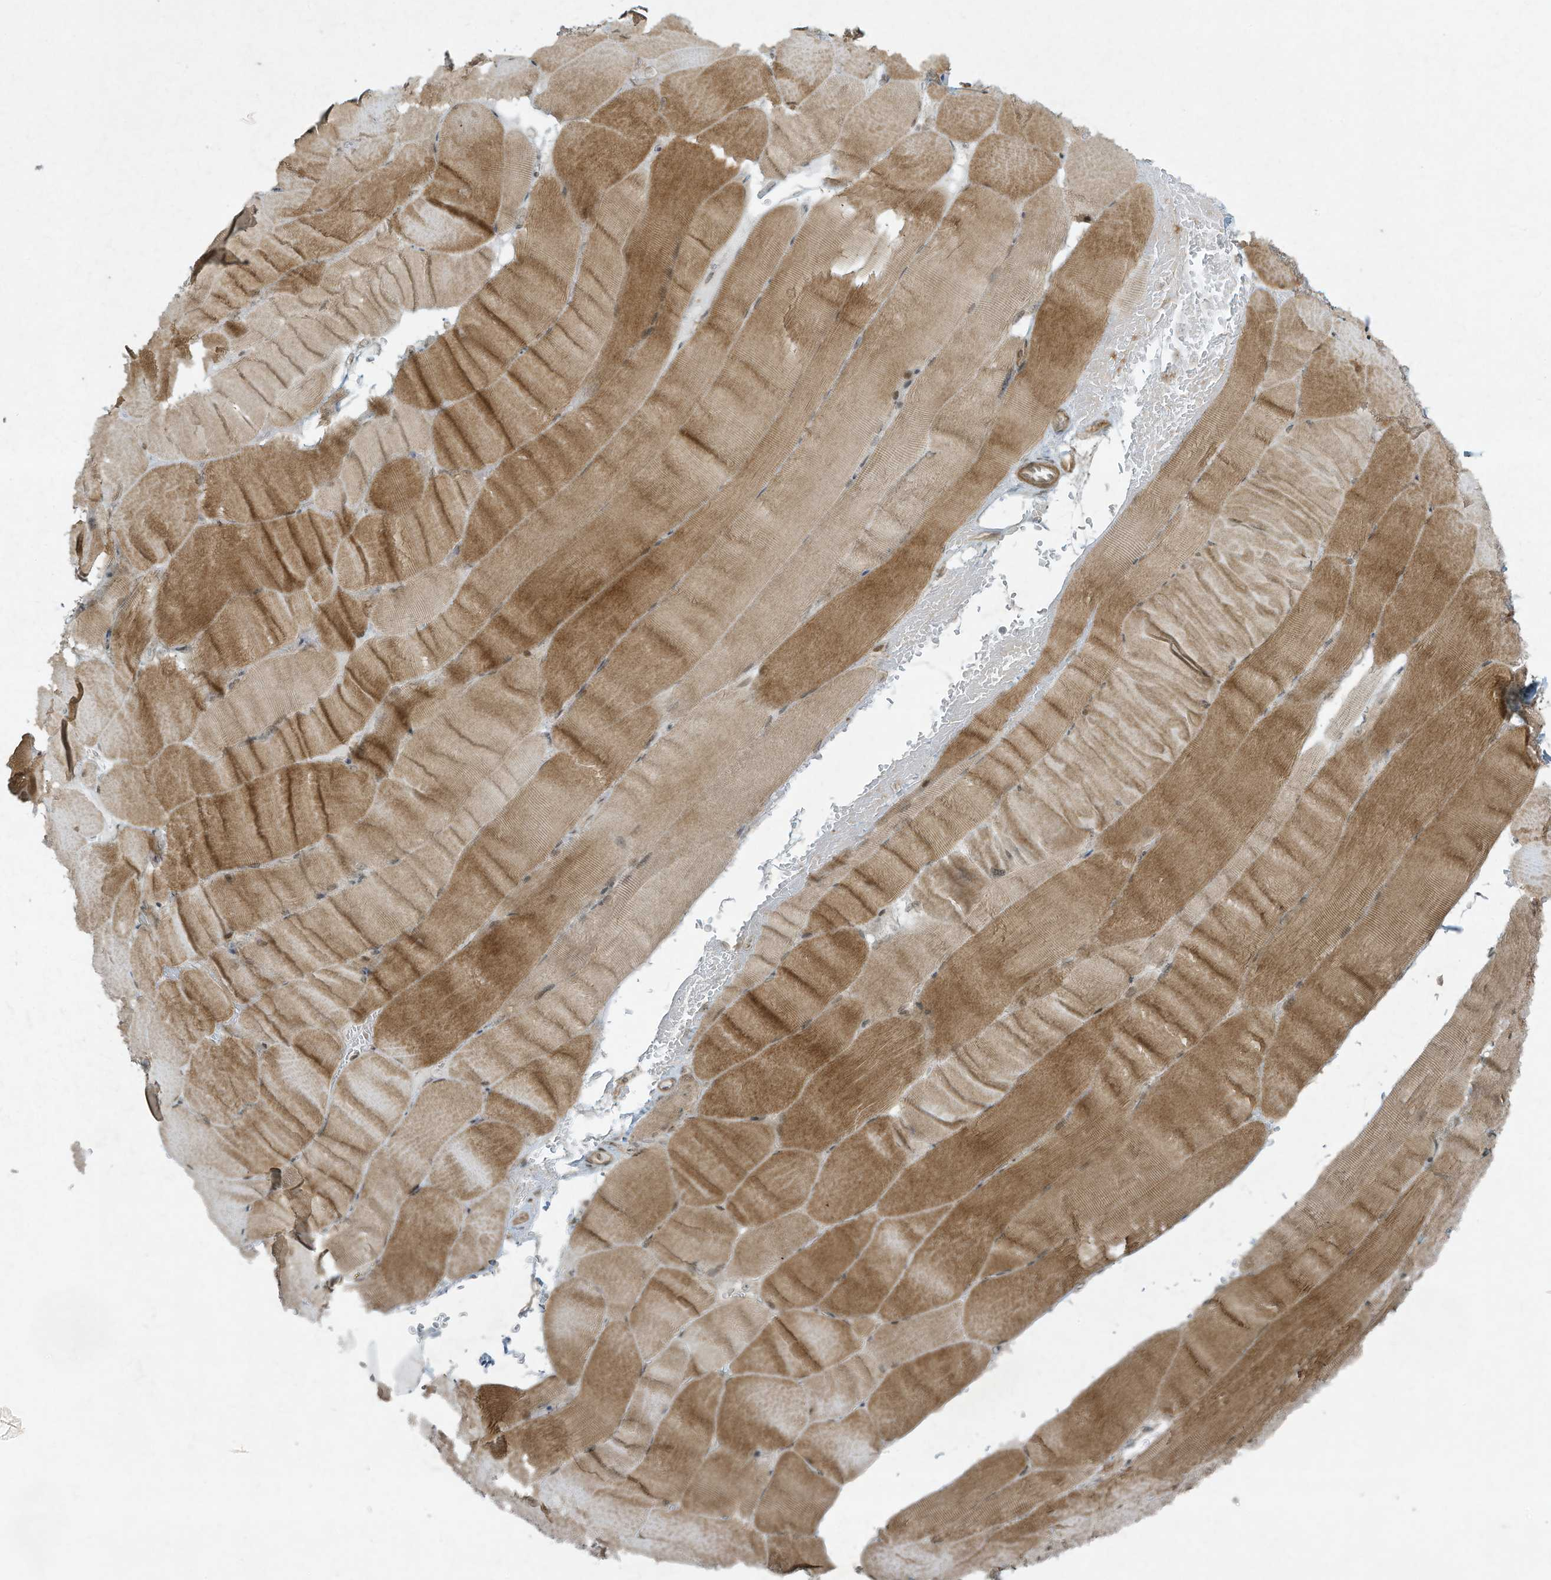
{"staining": {"intensity": "moderate", "quantity": "25%-75%", "location": "cytoplasmic/membranous"}, "tissue": "skeletal muscle", "cell_type": "Myocytes", "image_type": "normal", "snomed": [{"axis": "morphology", "description": "Normal tissue, NOS"}, {"axis": "topography", "description": "Skeletal muscle"}, {"axis": "topography", "description": "Parathyroid gland"}], "caption": "A photomicrograph of skeletal muscle stained for a protein demonstrates moderate cytoplasmic/membranous brown staining in myocytes.", "gene": "ZNF263", "patient": {"sex": "female", "age": 37}}